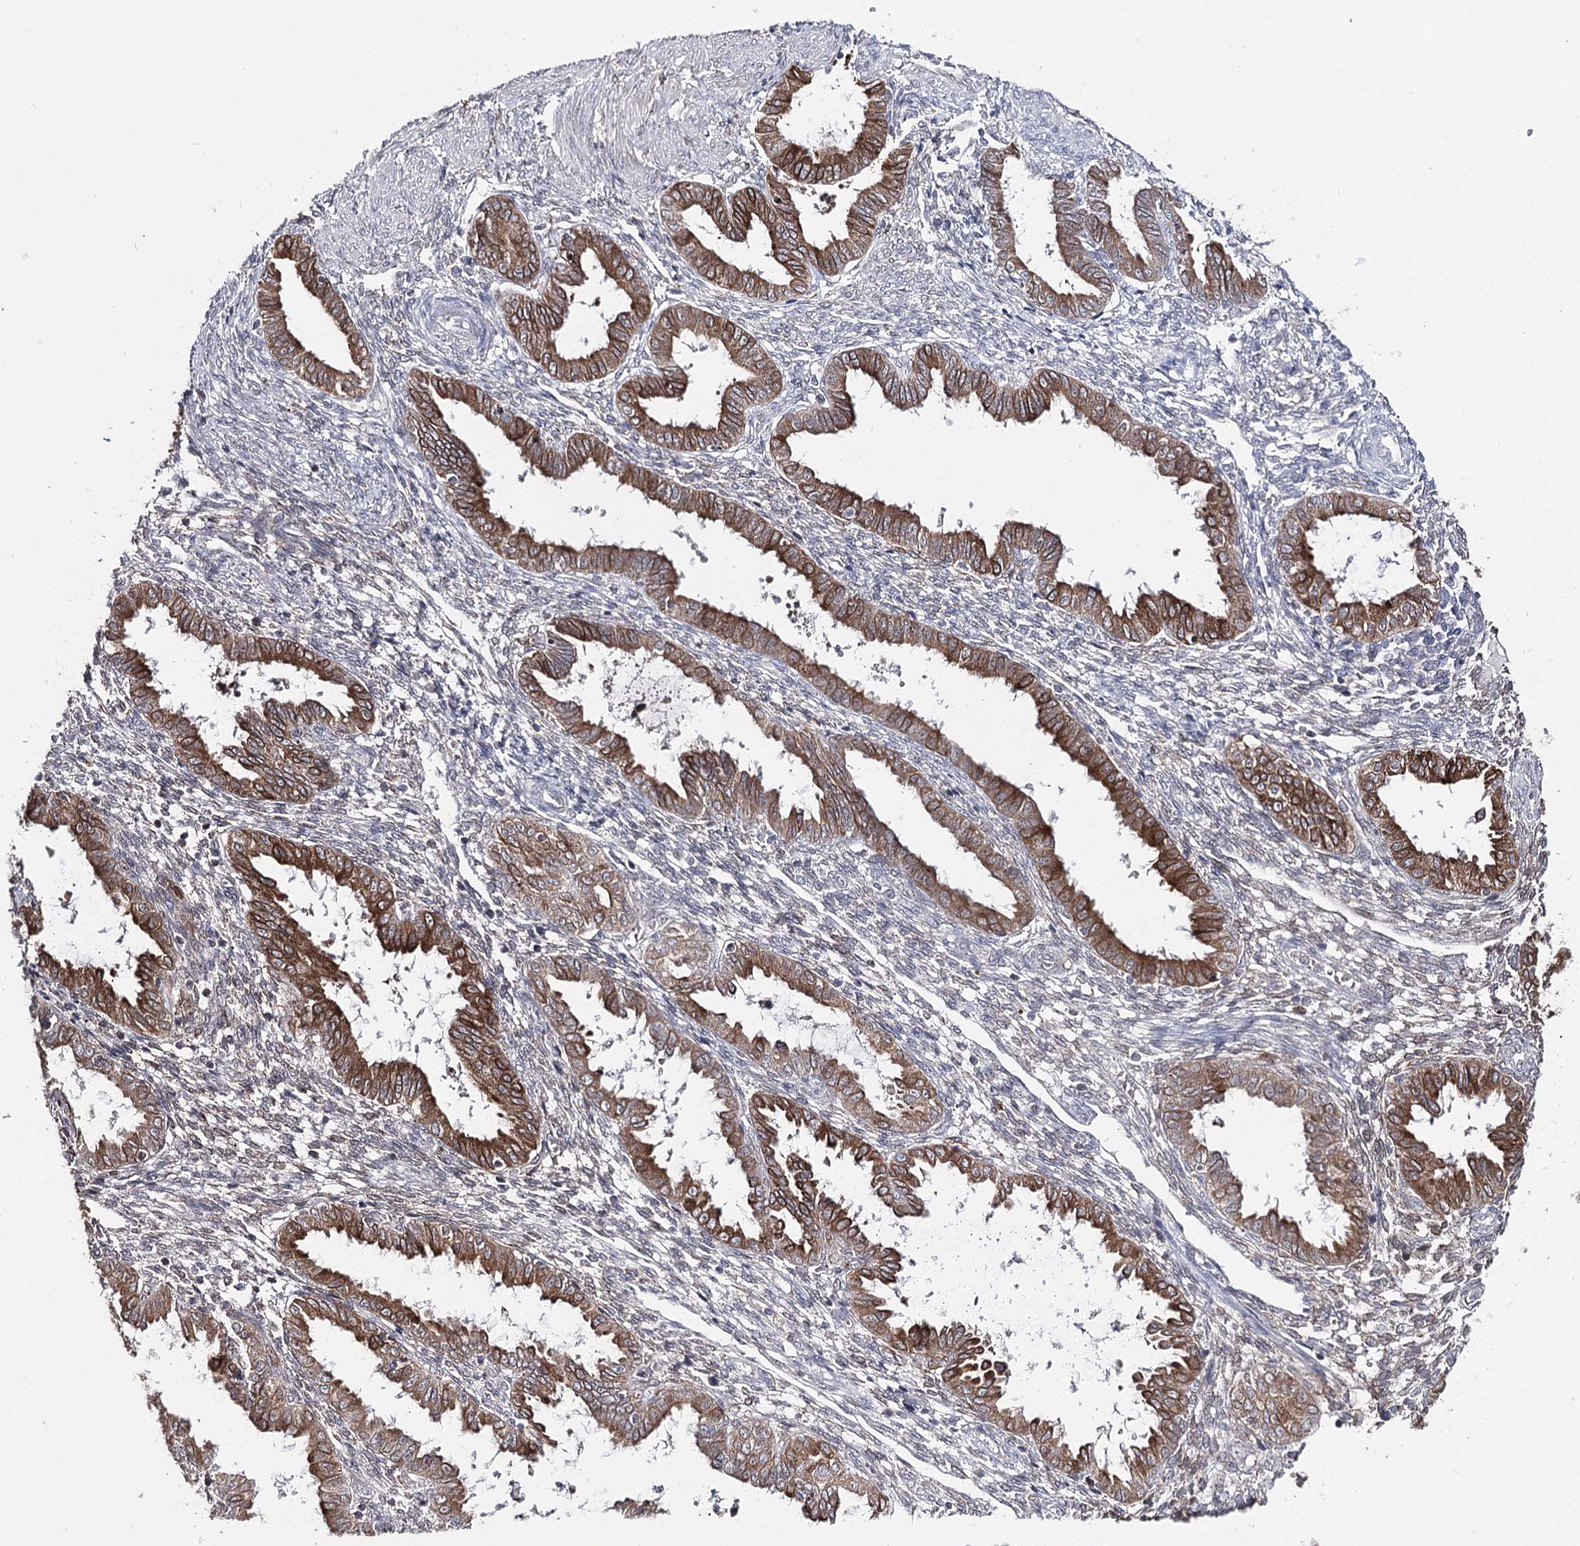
{"staining": {"intensity": "strong", "quantity": "25%-75%", "location": "cytoplasmic/membranous"}, "tissue": "endometrium", "cell_type": "Cells in endometrial stroma", "image_type": "normal", "snomed": [{"axis": "morphology", "description": "Normal tissue, NOS"}, {"axis": "topography", "description": "Endometrium"}], "caption": "DAB immunohistochemical staining of normal human endometrium reveals strong cytoplasmic/membranous protein positivity in about 25%-75% of cells in endometrial stroma. (IHC, brightfield microscopy, high magnification).", "gene": "HSD11B2", "patient": {"sex": "female", "age": 33}}